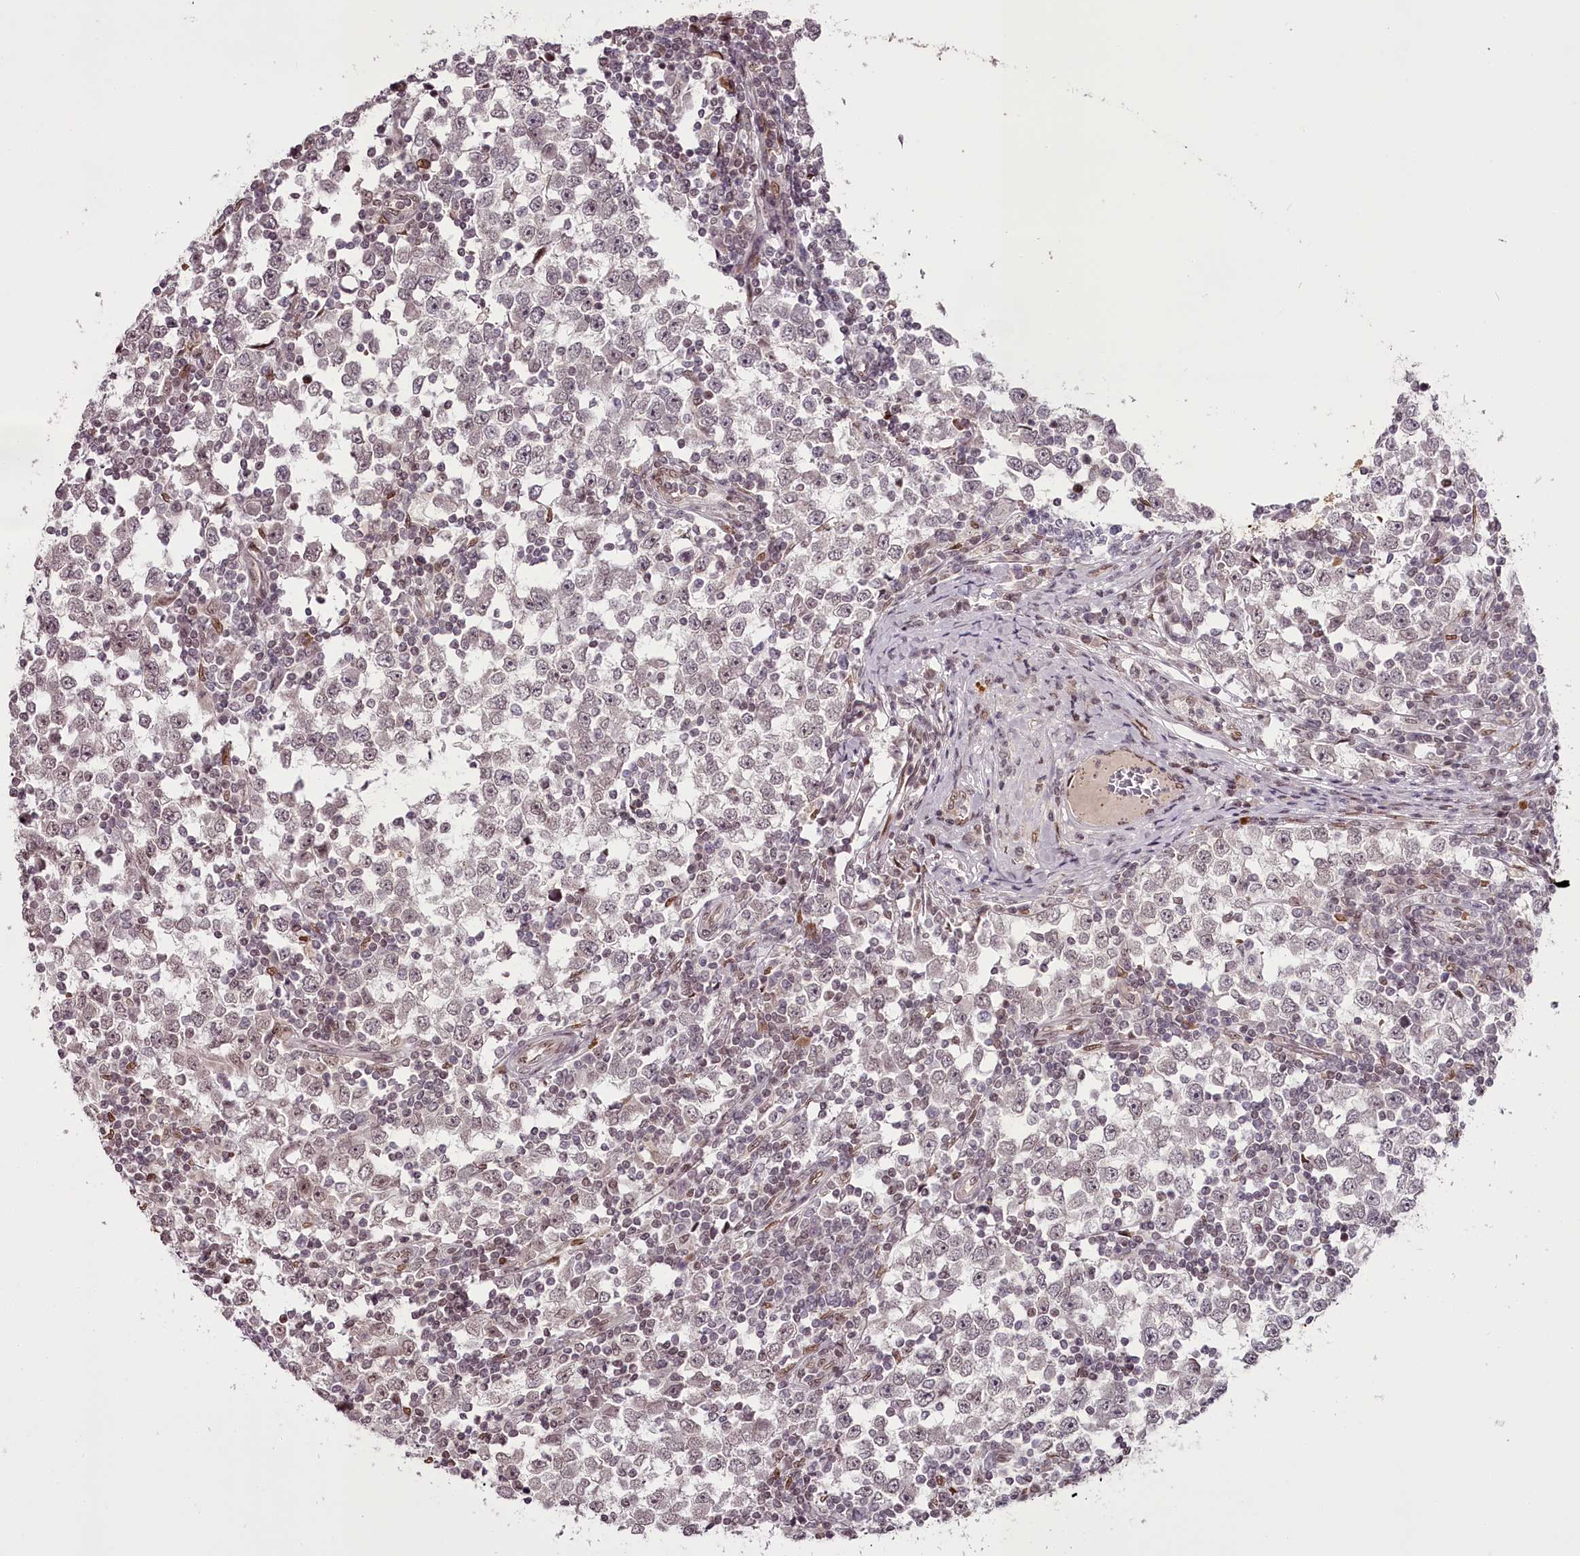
{"staining": {"intensity": "negative", "quantity": "none", "location": "none"}, "tissue": "testis cancer", "cell_type": "Tumor cells", "image_type": "cancer", "snomed": [{"axis": "morphology", "description": "Seminoma, NOS"}, {"axis": "topography", "description": "Testis"}], "caption": "Tumor cells show no significant protein staining in seminoma (testis).", "gene": "THYN1", "patient": {"sex": "male", "age": 65}}